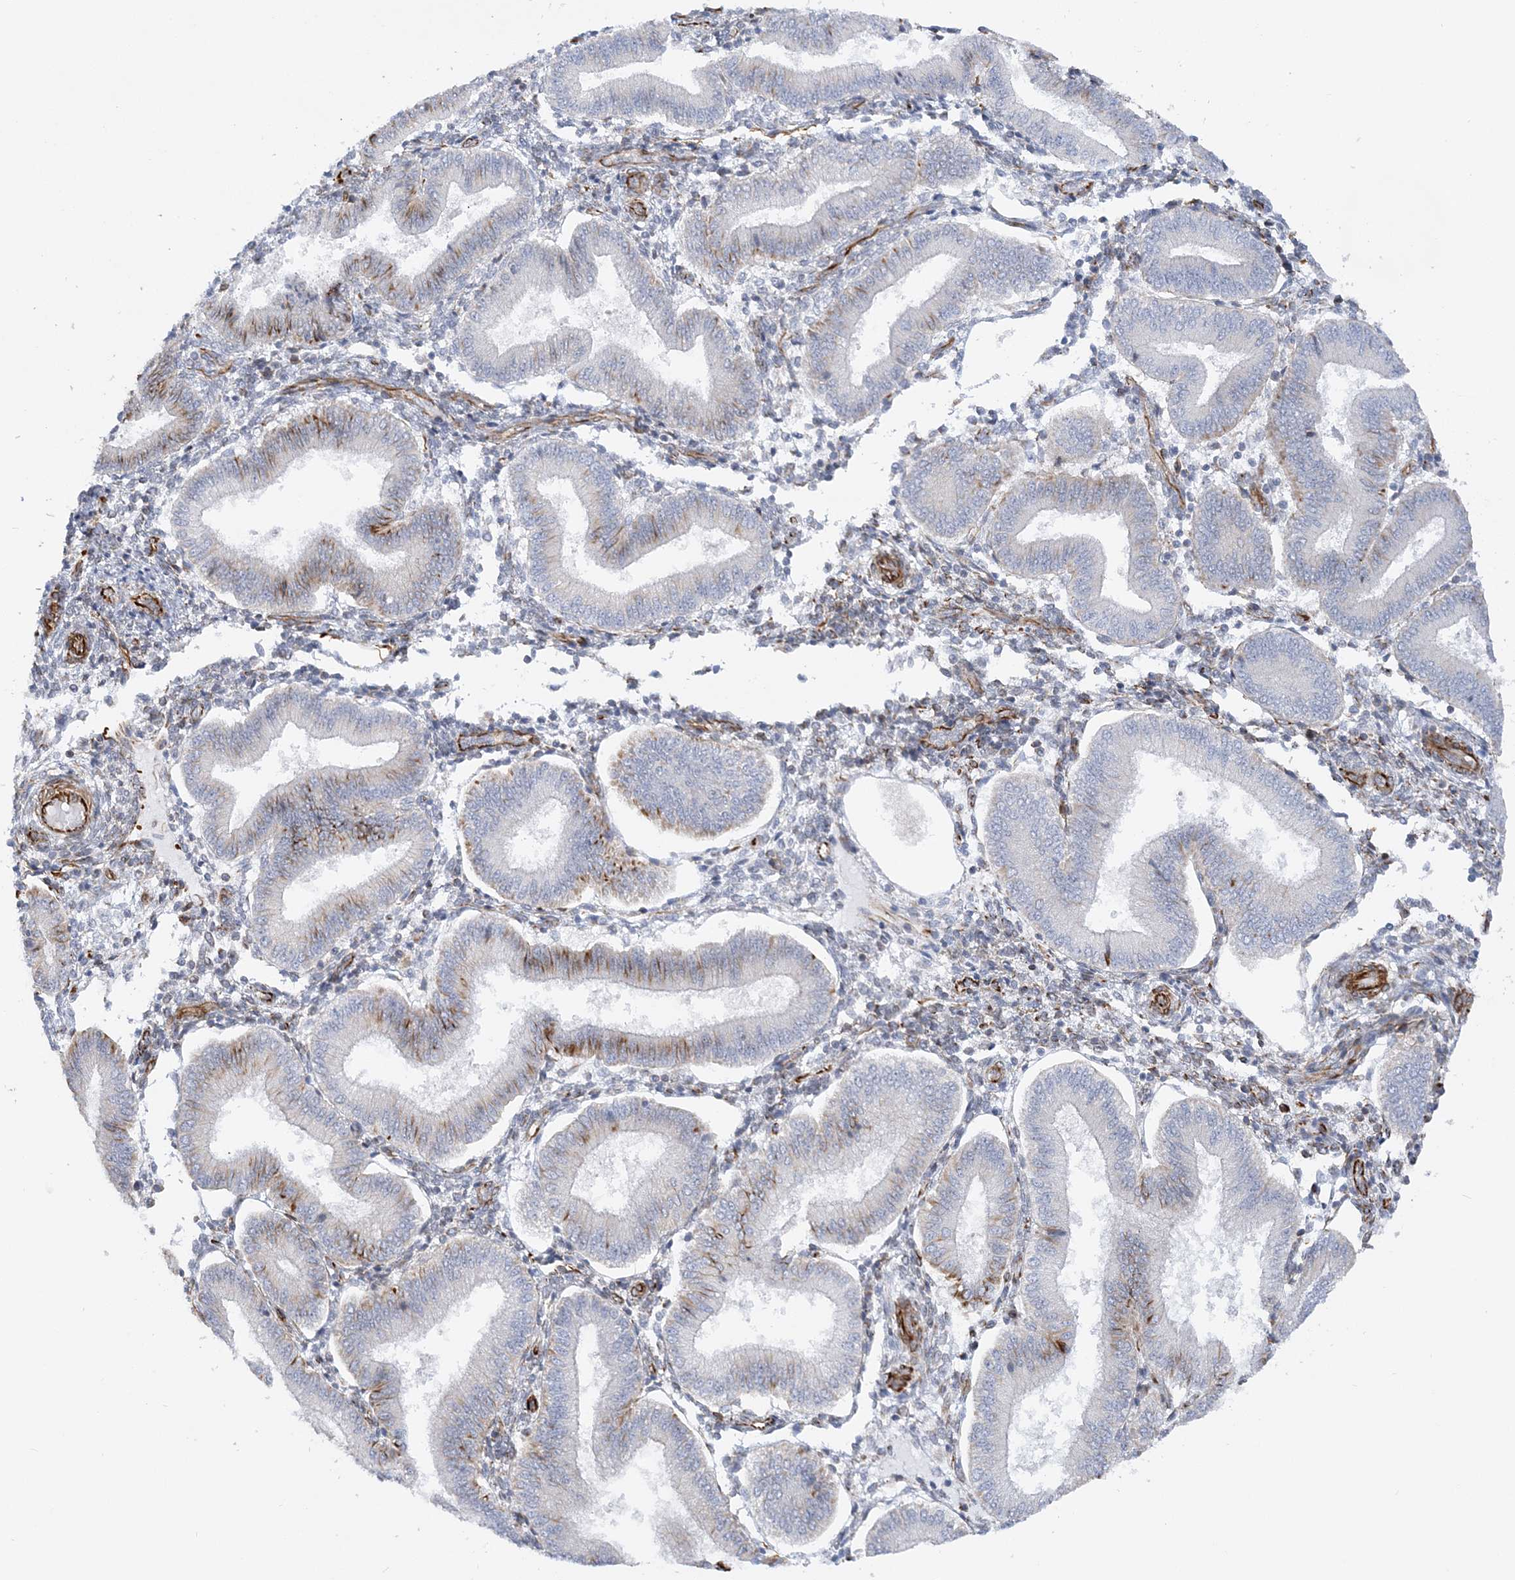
{"staining": {"intensity": "negative", "quantity": "none", "location": "none"}, "tissue": "endometrium", "cell_type": "Cells in endometrial stroma", "image_type": "normal", "snomed": [{"axis": "morphology", "description": "Normal tissue, NOS"}, {"axis": "topography", "description": "Endometrium"}], "caption": "High power microscopy micrograph of an immunohistochemistry histopathology image of normal endometrium, revealing no significant staining in cells in endometrial stroma.", "gene": "SCLT1", "patient": {"sex": "female", "age": 39}}